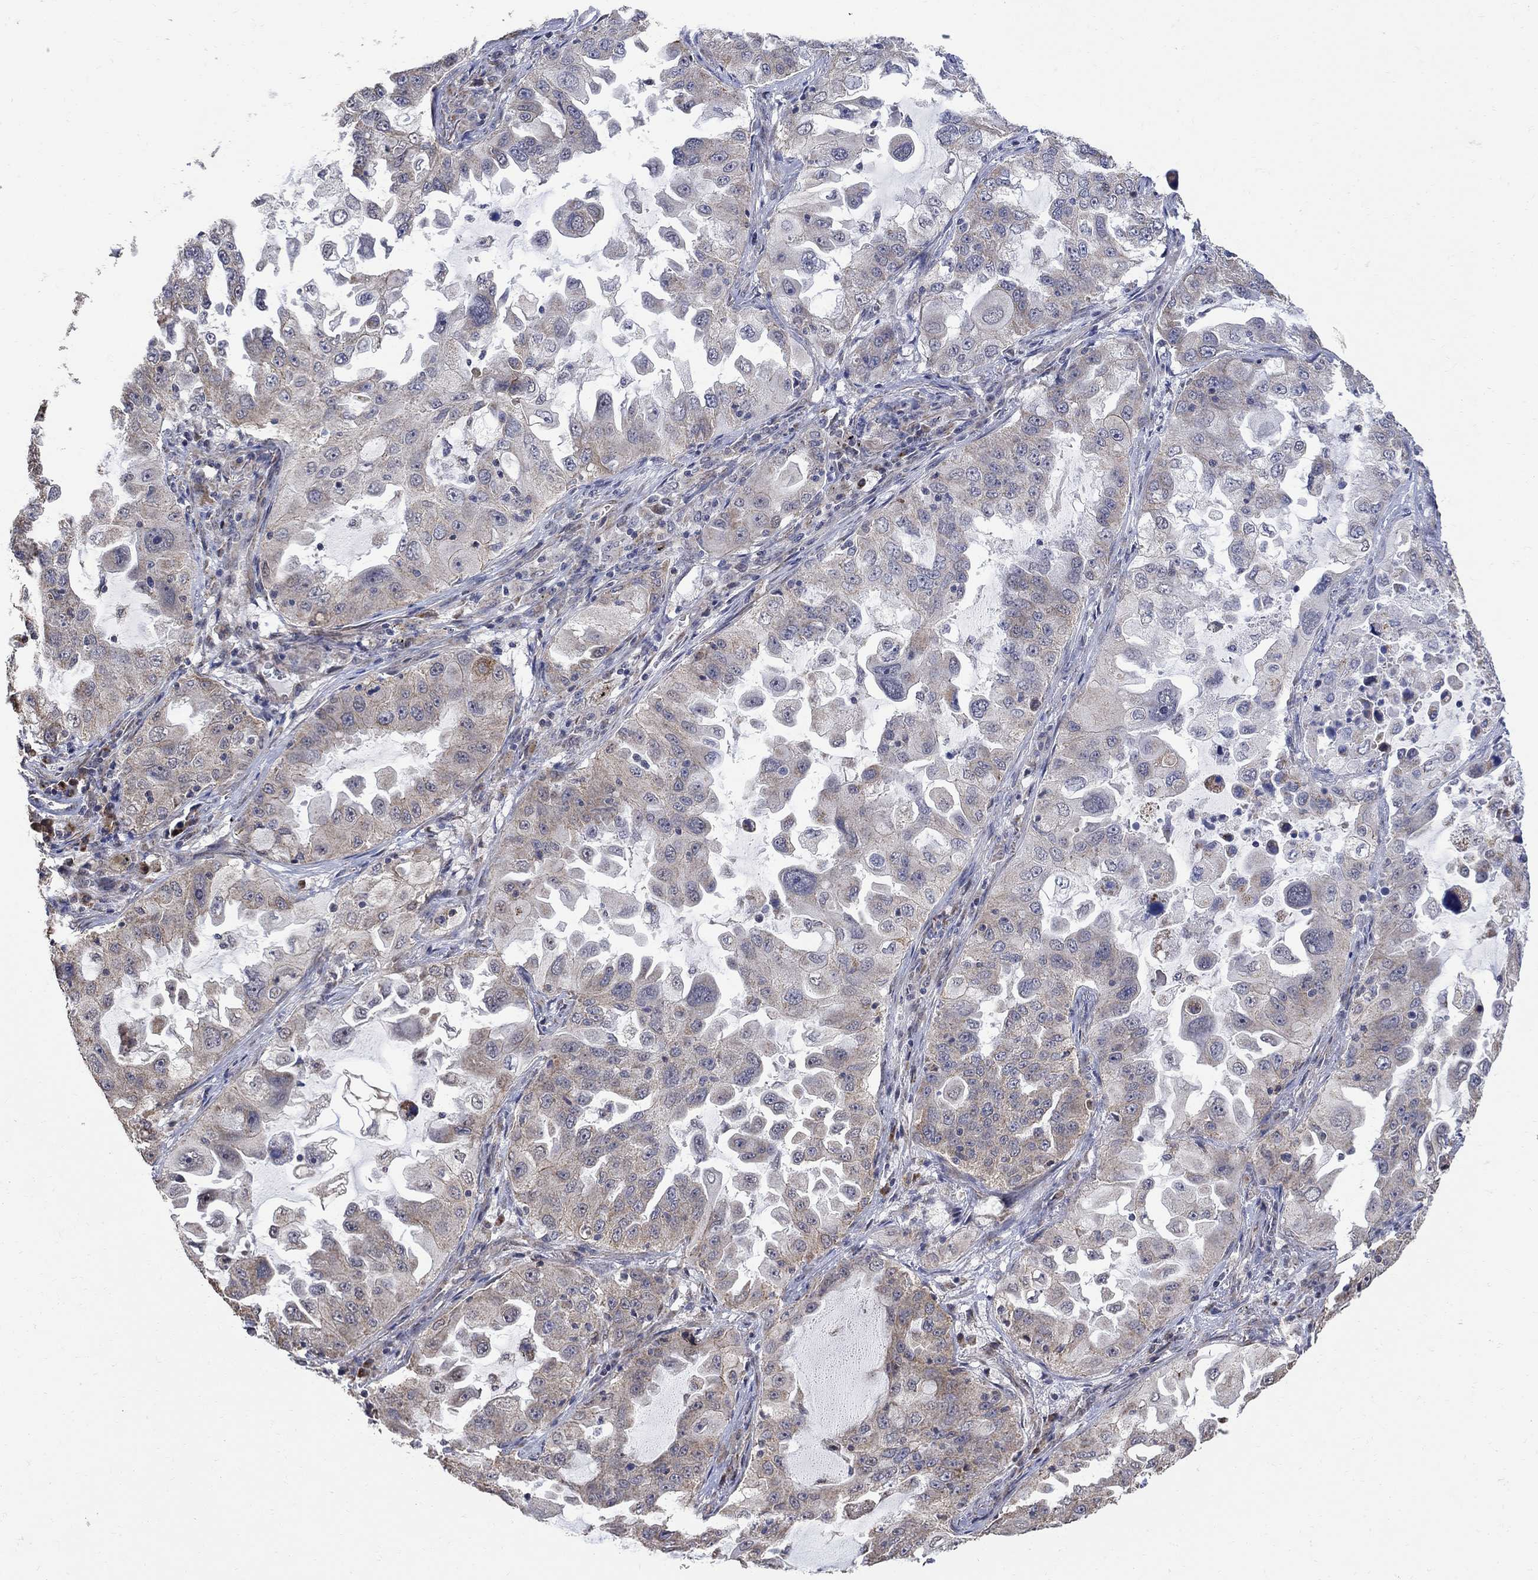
{"staining": {"intensity": "weak", "quantity": "<25%", "location": "cytoplasmic/membranous"}, "tissue": "lung cancer", "cell_type": "Tumor cells", "image_type": "cancer", "snomed": [{"axis": "morphology", "description": "Adenocarcinoma, NOS"}, {"axis": "topography", "description": "Lung"}], "caption": "Immunohistochemistry micrograph of human lung cancer (adenocarcinoma) stained for a protein (brown), which exhibits no positivity in tumor cells. Nuclei are stained in blue.", "gene": "ANKRA2", "patient": {"sex": "female", "age": 61}}